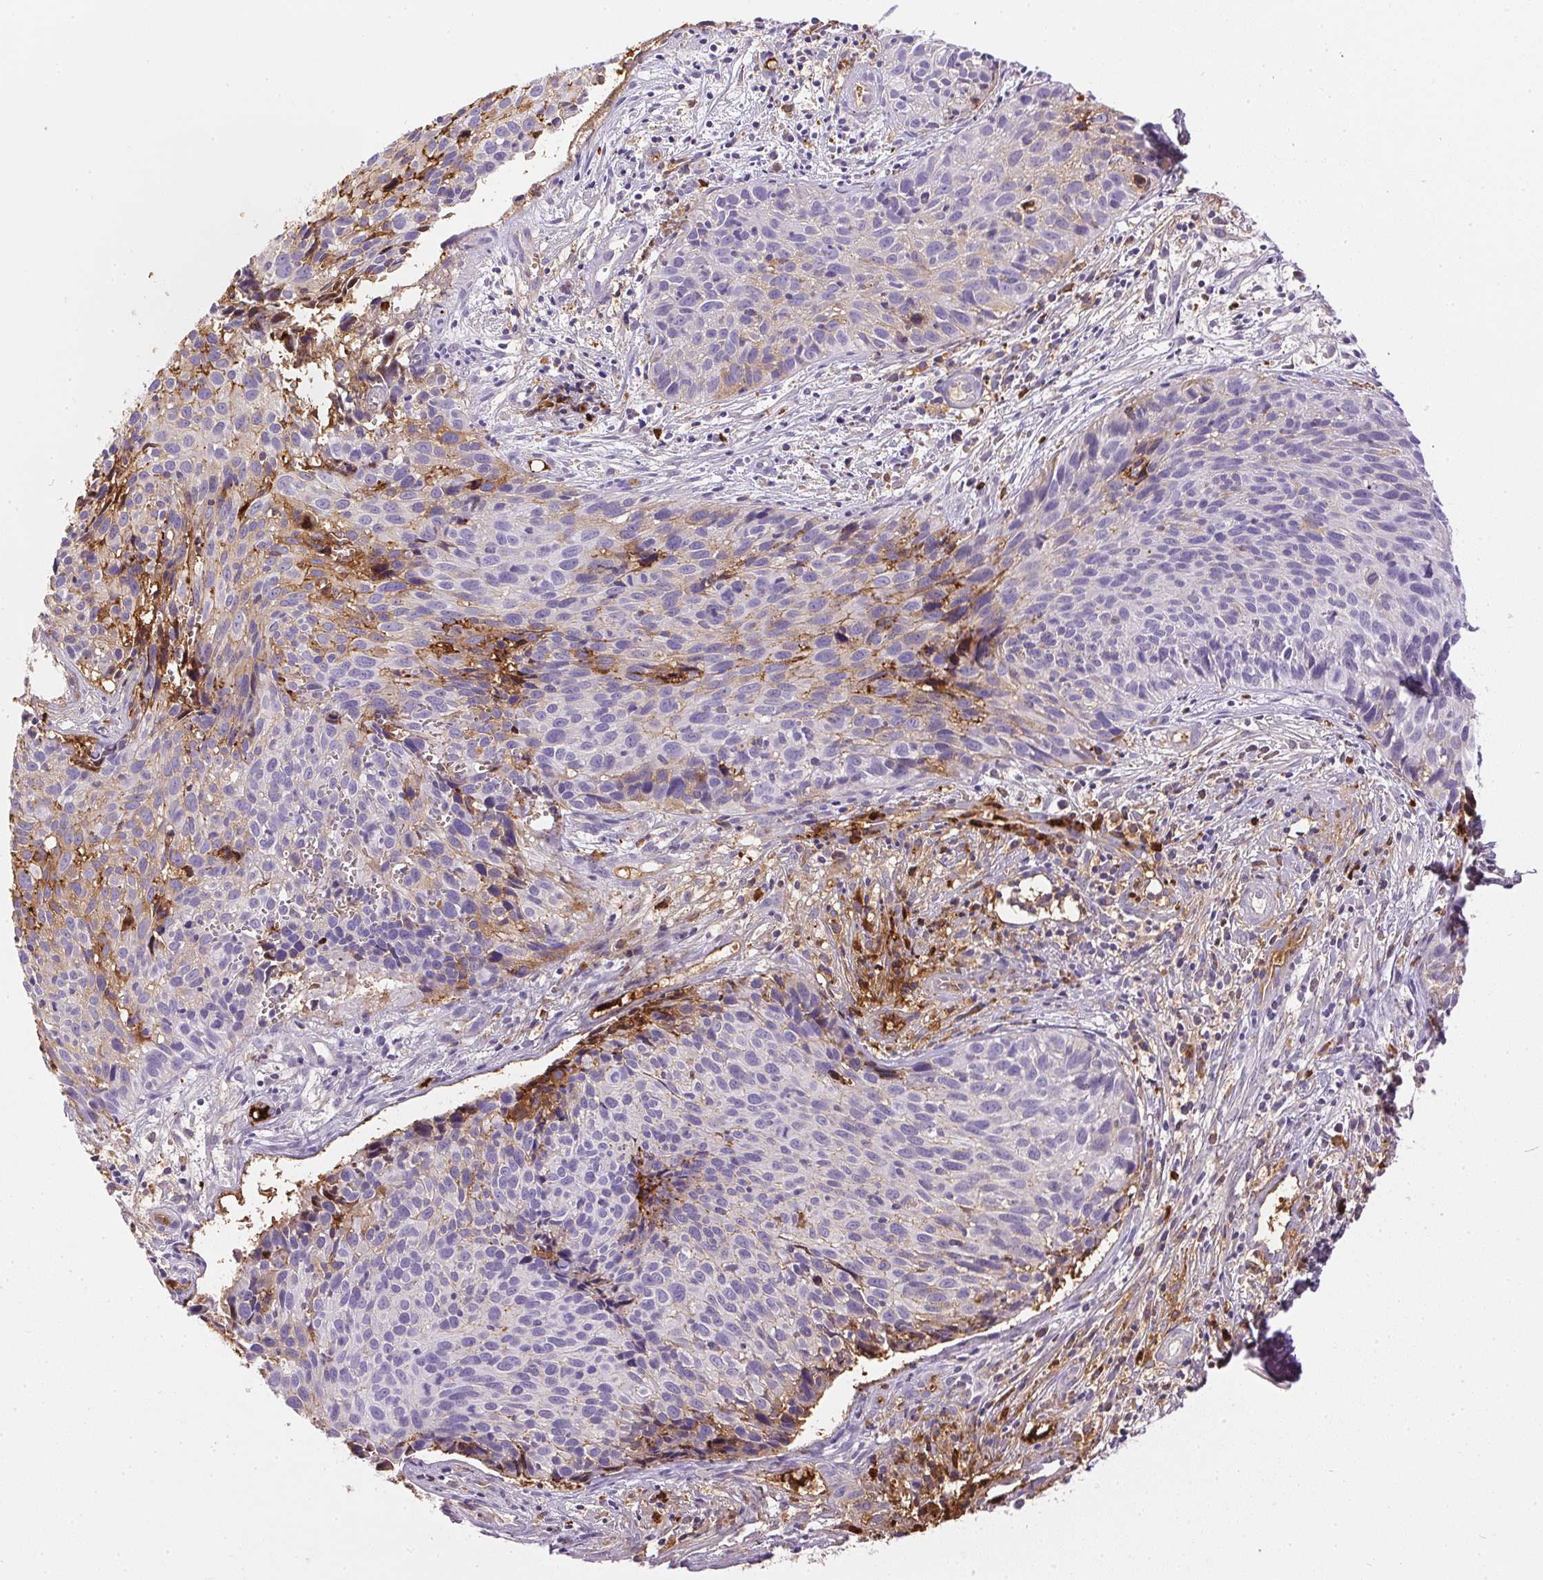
{"staining": {"intensity": "negative", "quantity": "none", "location": "none"}, "tissue": "cervical cancer", "cell_type": "Tumor cells", "image_type": "cancer", "snomed": [{"axis": "morphology", "description": "Squamous cell carcinoma, NOS"}, {"axis": "topography", "description": "Cervix"}], "caption": "High magnification brightfield microscopy of cervical cancer (squamous cell carcinoma) stained with DAB (3,3'-diaminobenzidine) (brown) and counterstained with hematoxylin (blue): tumor cells show no significant expression.", "gene": "ORM1", "patient": {"sex": "female", "age": 30}}